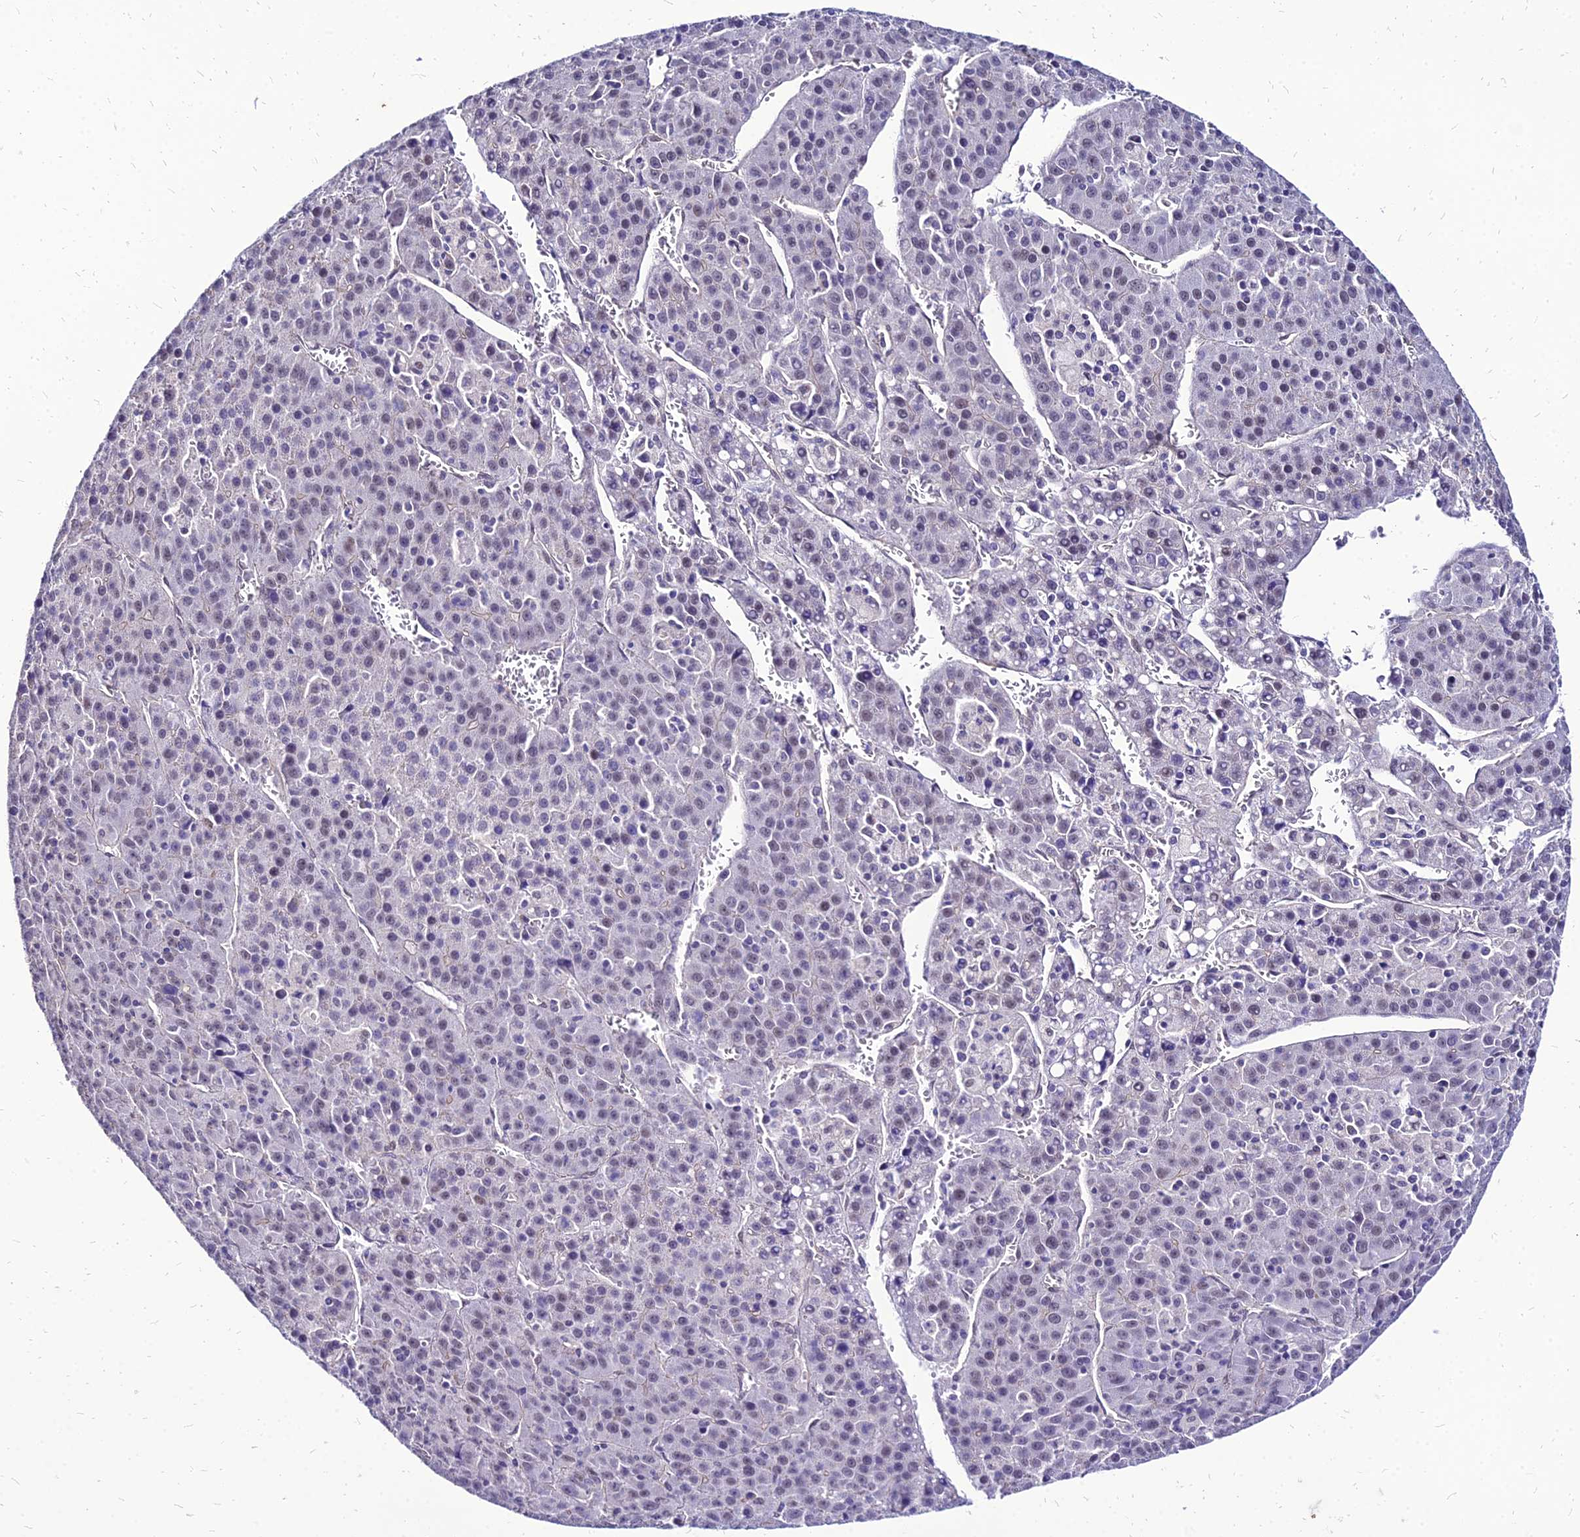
{"staining": {"intensity": "weak", "quantity": "<25%", "location": "nuclear"}, "tissue": "liver cancer", "cell_type": "Tumor cells", "image_type": "cancer", "snomed": [{"axis": "morphology", "description": "Carcinoma, Hepatocellular, NOS"}, {"axis": "topography", "description": "Liver"}], "caption": "Photomicrograph shows no protein staining in tumor cells of liver cancer tissue.", "gene": "YEATS2", "patient": {"sex": "female", "age": 53}}